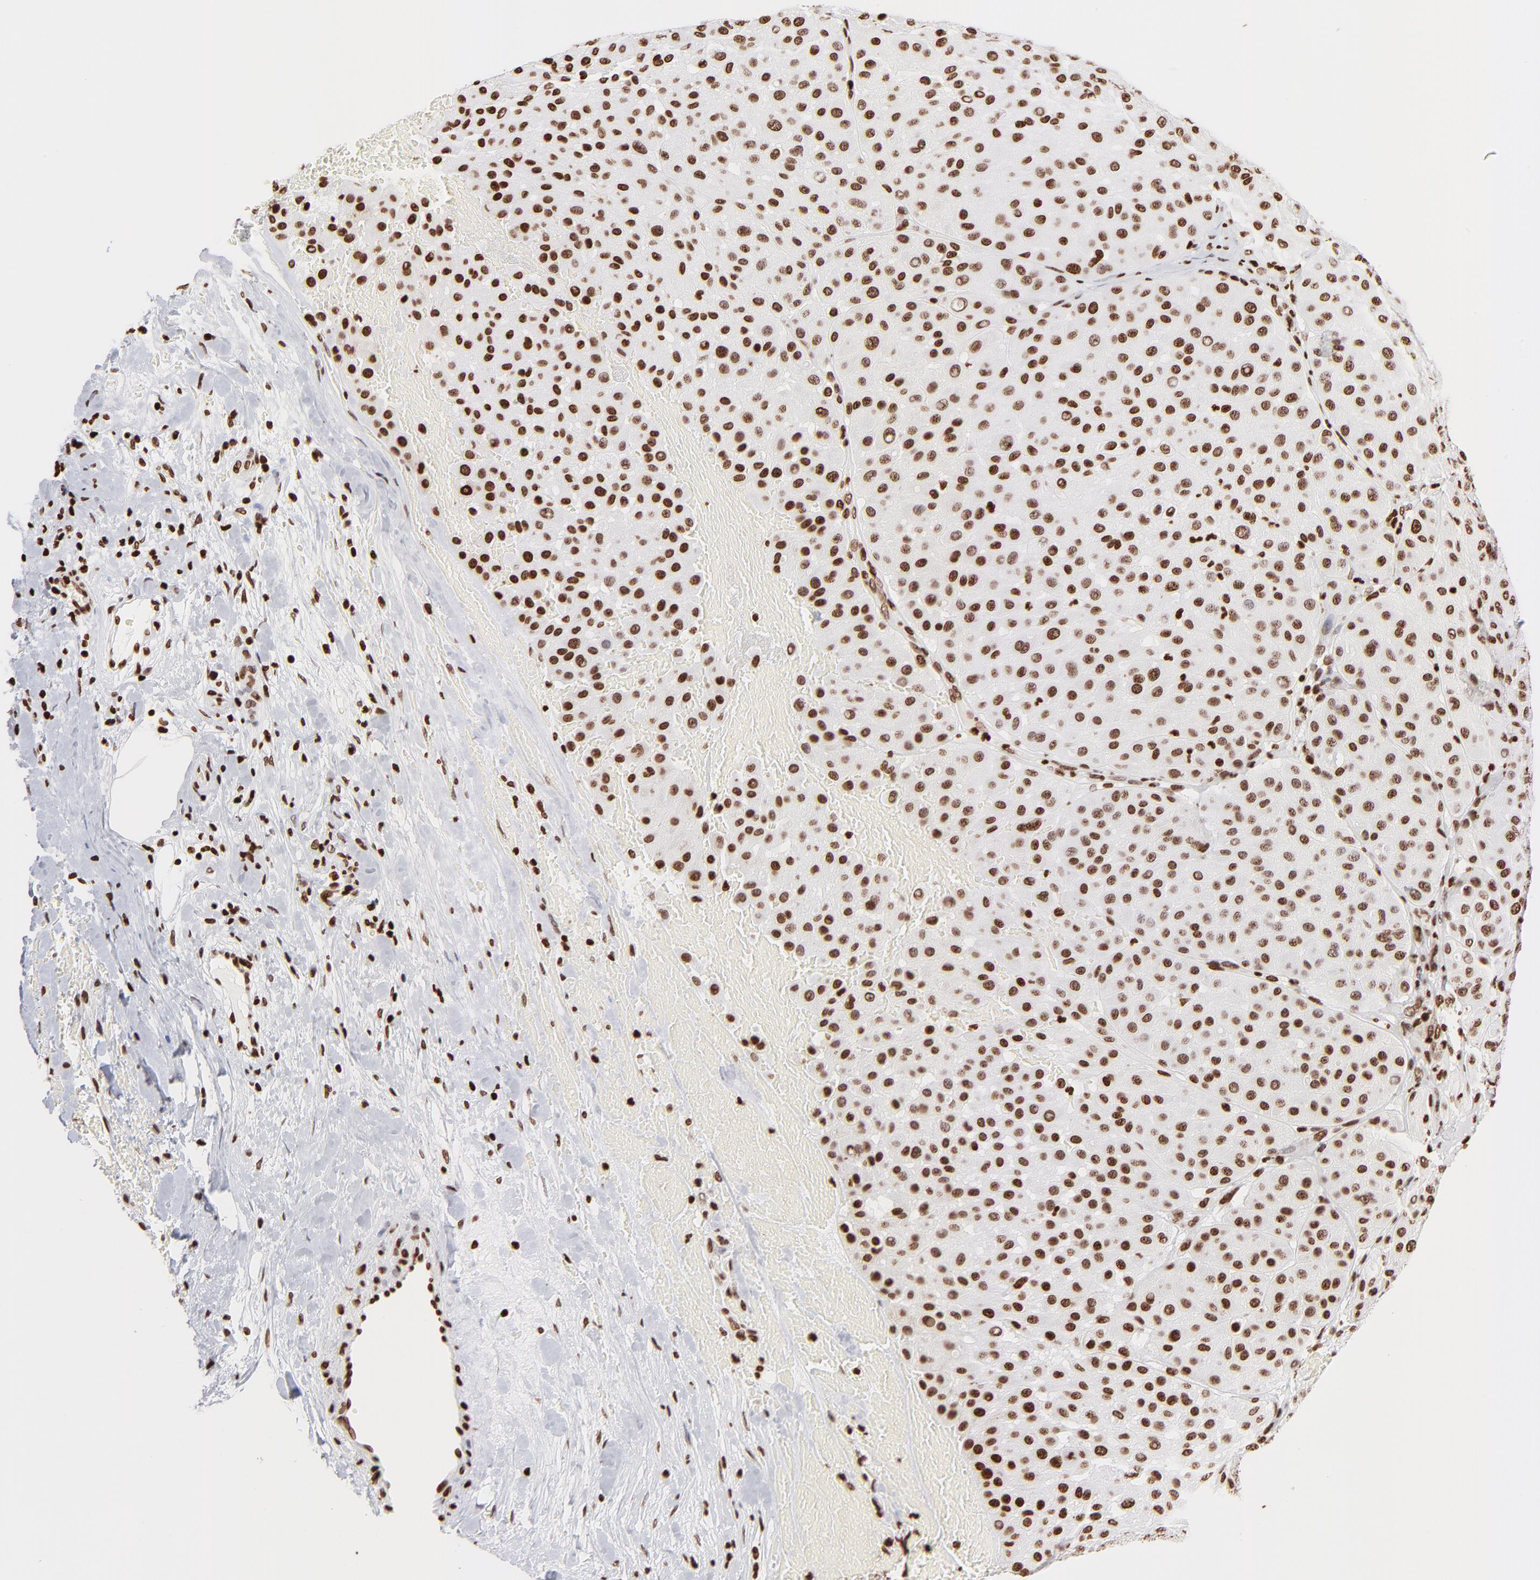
{"staining": {"intensity": "strong", "quantity": ">75%", "location": "nuclear"}, "tissue": "melanoma", "cell_type": "Tumor cells", "image_type": "cancer", "snomed": [{"axis": "morphology", "description": "Normal tissue, NOS"}, {"axis": "morphology", "description": "Malignant melanoma, Metastatic site"}, {"axis": "topography", "description": "Skin"}], "caption": "Protein staining shows strong nuclear expression in approximately >75% of tumor cells in malignant melanoma (metastatic site). The staining is performed using DAB (3,3'-diaminobenzidine) brown chromogen to label protein expression. The nuclei are counter-stained blue using hematoxylin.", "gene": "RTL4", "patient": {"sex": "male", "age": 41}}